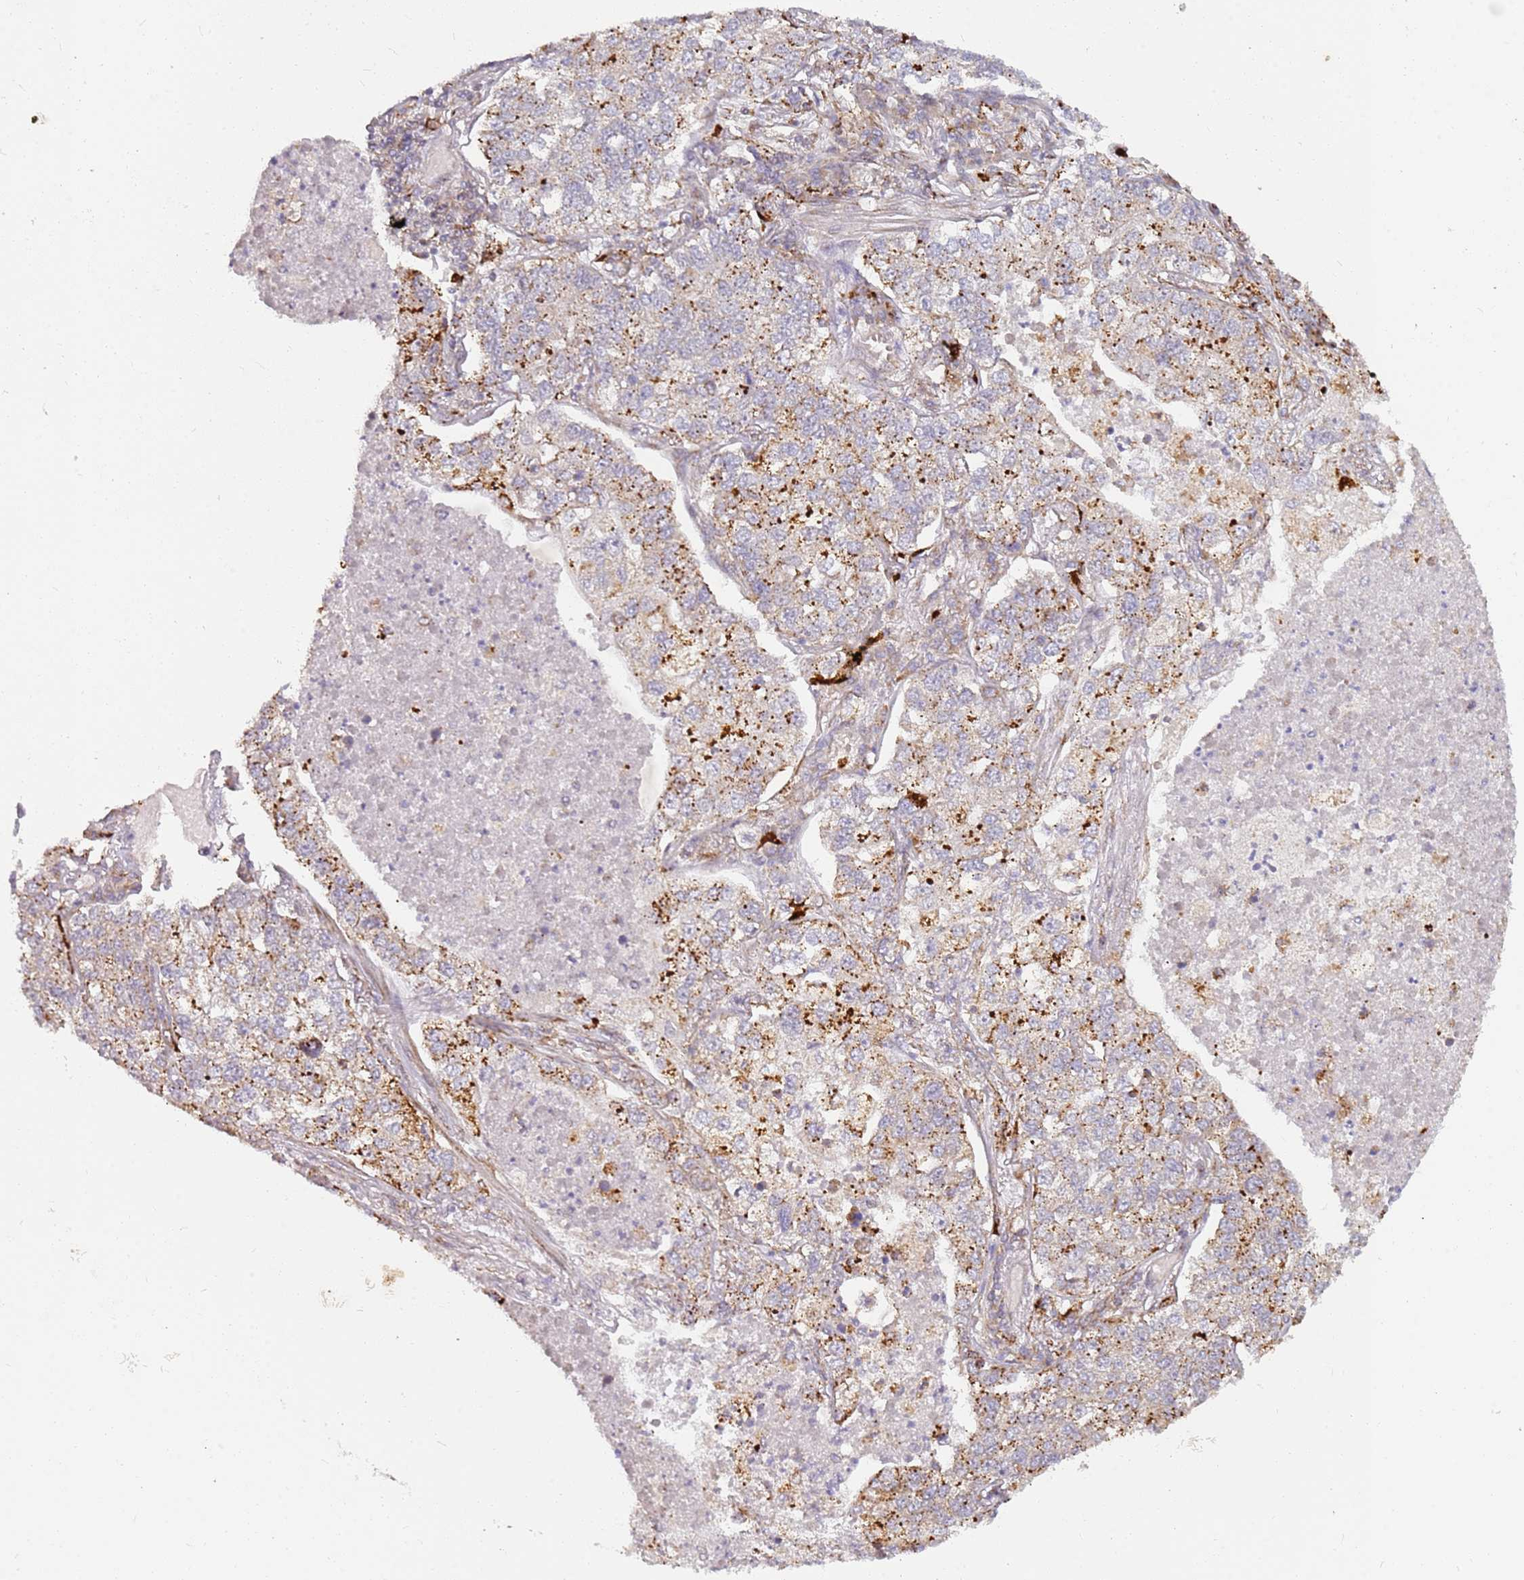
{"staining": {"intensity": "moderate", "quantity": "25%-75%", "location": "cytoplasmic/membranous"}, "tissue": "lung cancer", "cell_type": "Tumor cells", "image_type": "cancer", "snomed": [{"axis": "morphology", "description": "Adenocarcinoma, NOS"}, {"axis": "topography", "description": "Lung"}], "caption": "Moderate cytoplasmic/membranous protein positivity is identified in approximately 25%-75% of tumor cells in lung cancer.", "gene": "GRAP", "patient": {"sex": "male", "age": 49}}